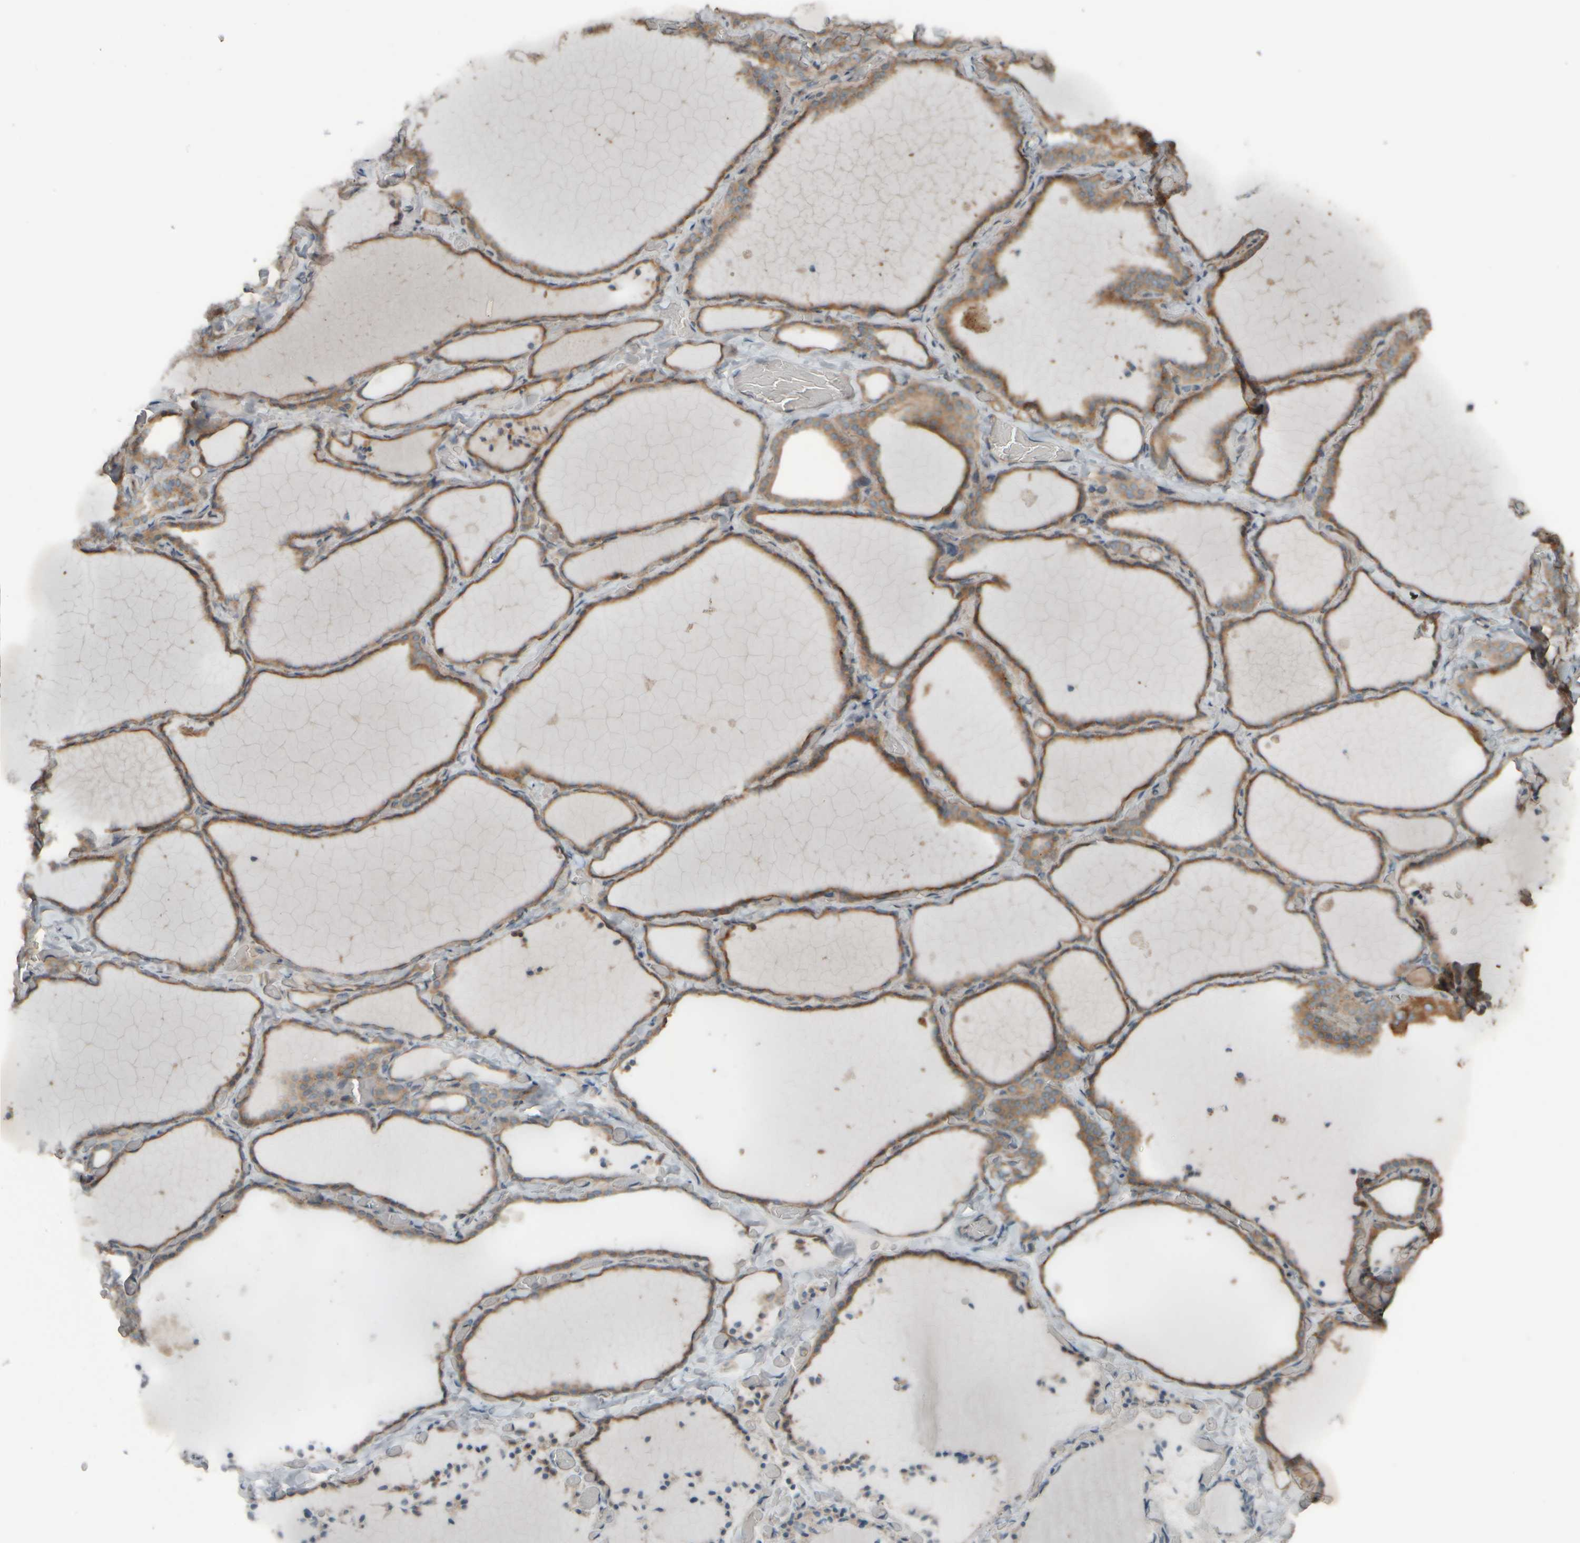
{"staining": {"intensity": "moderate", "quantity": ">75%", "location": "cytoplasmic/membranous"}, "tissue": "thyroid gland", "cell_type": "Glandular cells", "image_type": "normal", "snomed": [{"axis": "morphology", "description": "Normal tissue, NOS"}, {"axis": "topography", "description": "Thyroid gland"}], "caption": "Protein expression analysis of benign human thyroid gland reveals moderate cytoplasmic/membranous positivity in about >75% of glandular cells.", "gene": "HGS", "patient": {"sex": "female", "age": 22}}